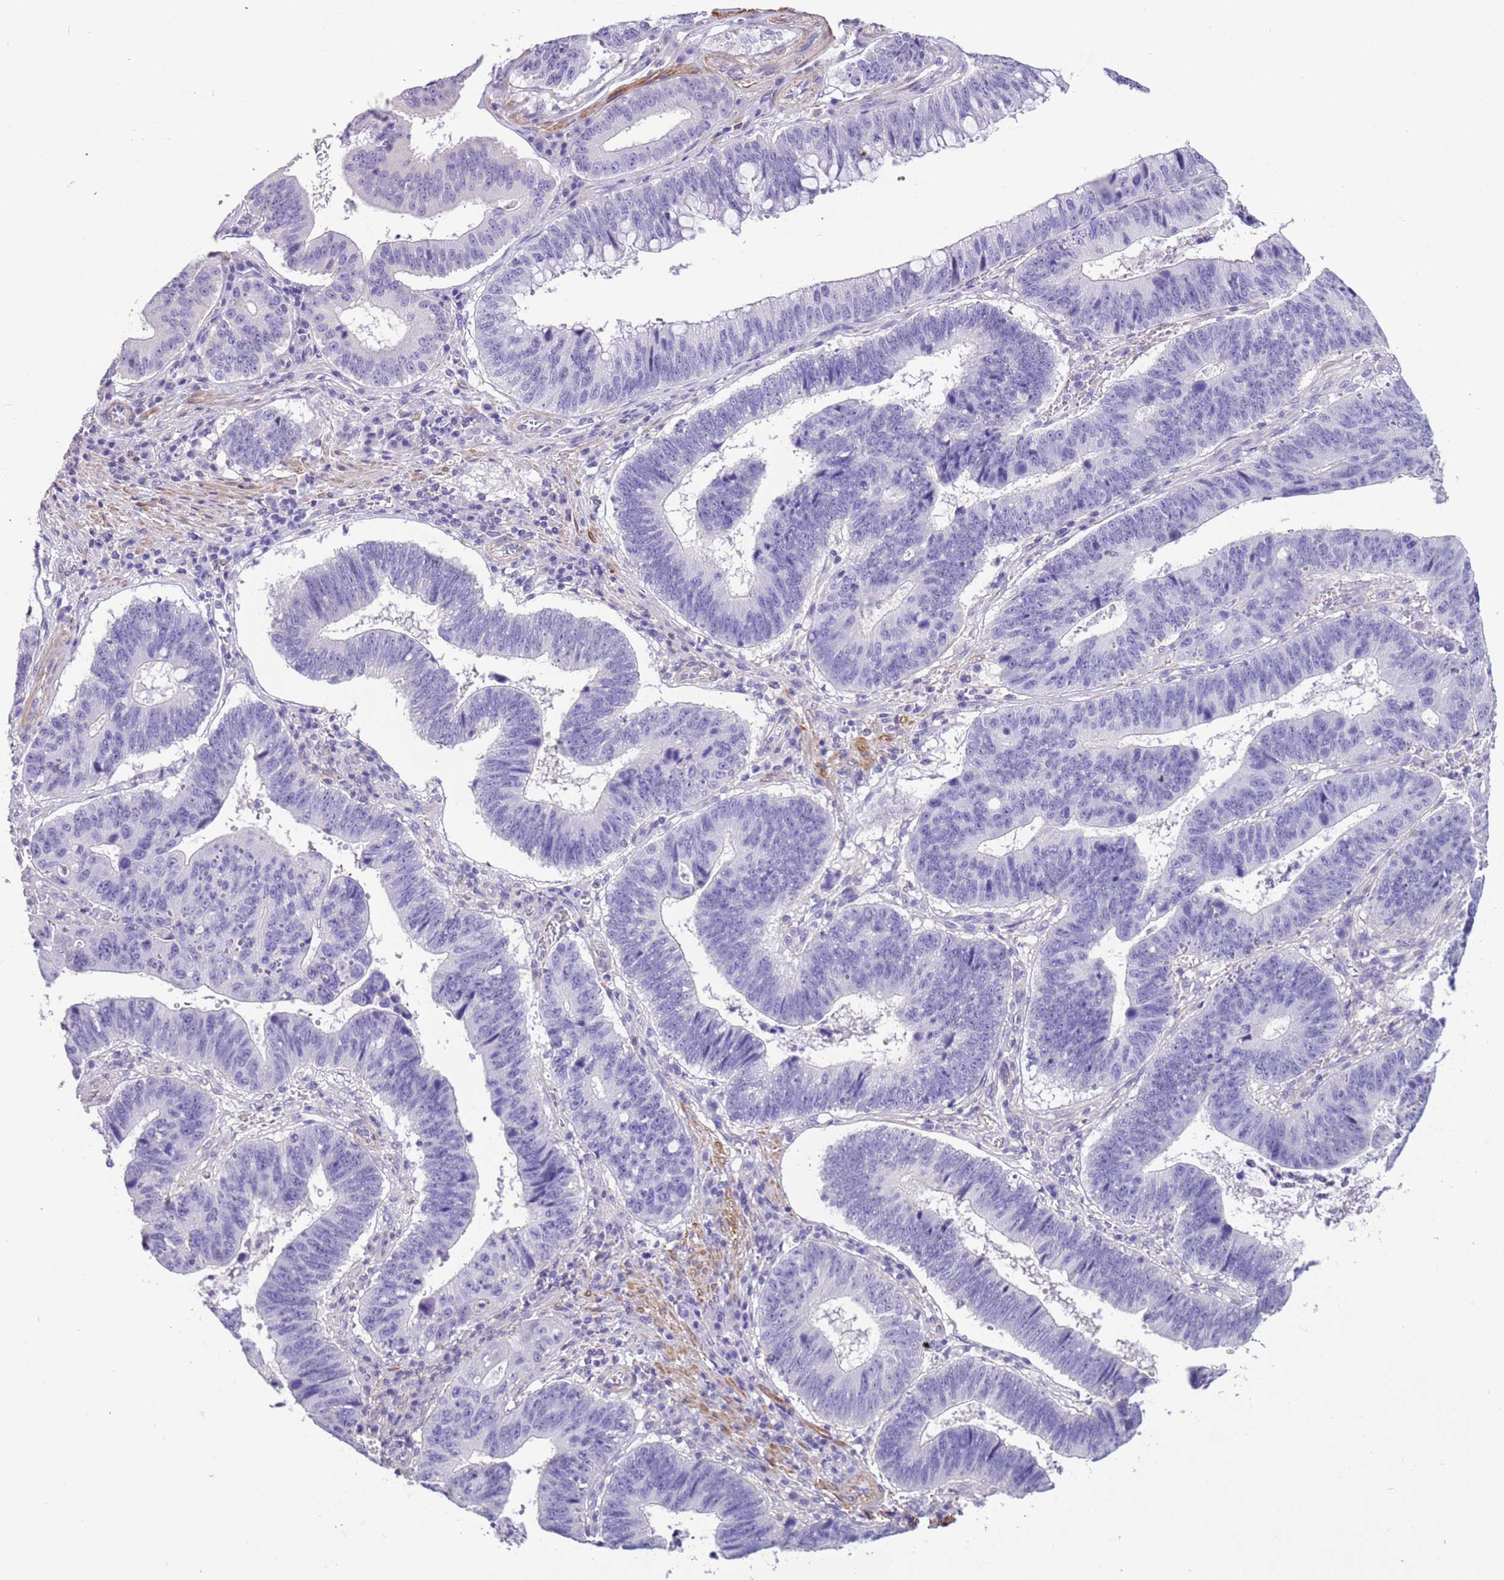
{"staining": {"intensity": "negative", "quantity": "none", "location": "none"}, "tissue": "stomach cancer", "cell_type": "Tumor cells", "image_type": "cancer", "snomed": [{"axis": "morphology", "description": "Adenocarcinoma, NOS"}, {"axis": "topography", "description": "Stomach"}], "caption": "A high-resolution micrograph shows immunohistochemistry staining of stomach cancer (adenocarcinoma), which demonstrates no significant positivity in tumor cells.", "gene": "PCGF2", "patient": {"sex": "male", "age": 59}}